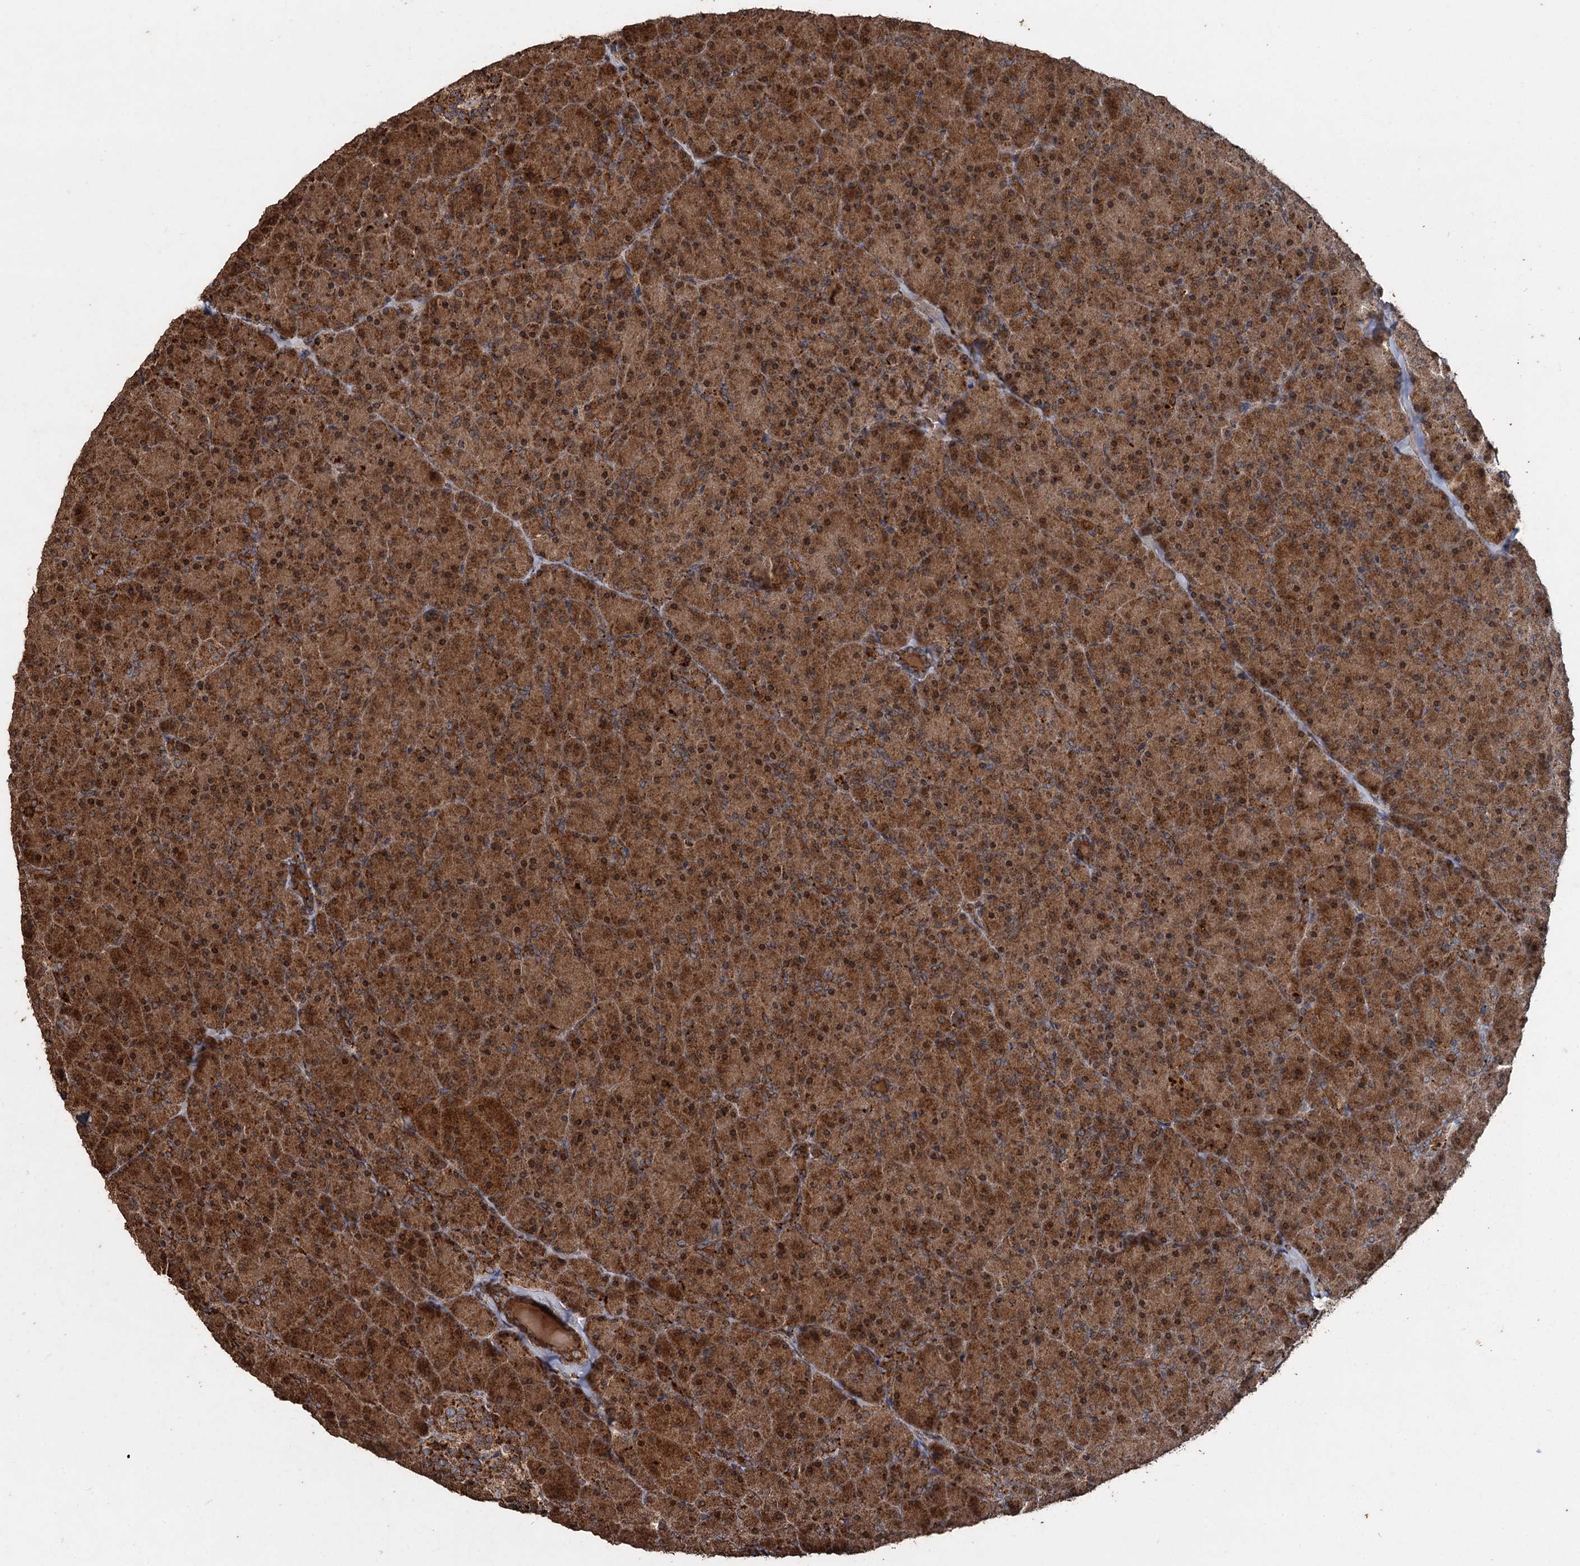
{"staining": {"intensity": "strong", "quantity": ">75%", "location": "cytoplasmic/membranous"}, "tissue": "pancreas", "cell_type": "Exocrine glandular cells", "image_type": "normal", "snomed": [{"axis": "morphology", "description": "Normal tissue, NOS"}, {"axis": "topography", "description": "Pancreas"}], "caption": "DAB immunohistochemical staining of normal human pancreas displays strong cytoplasmic/membranous protein expression in about >75% of exocrine glandular cells. (DAB = brown stain, brightfield microscopy at high magnification).", "gene": "NOTCH2NLA", "patient": {"sex": "male", "age": 36}}